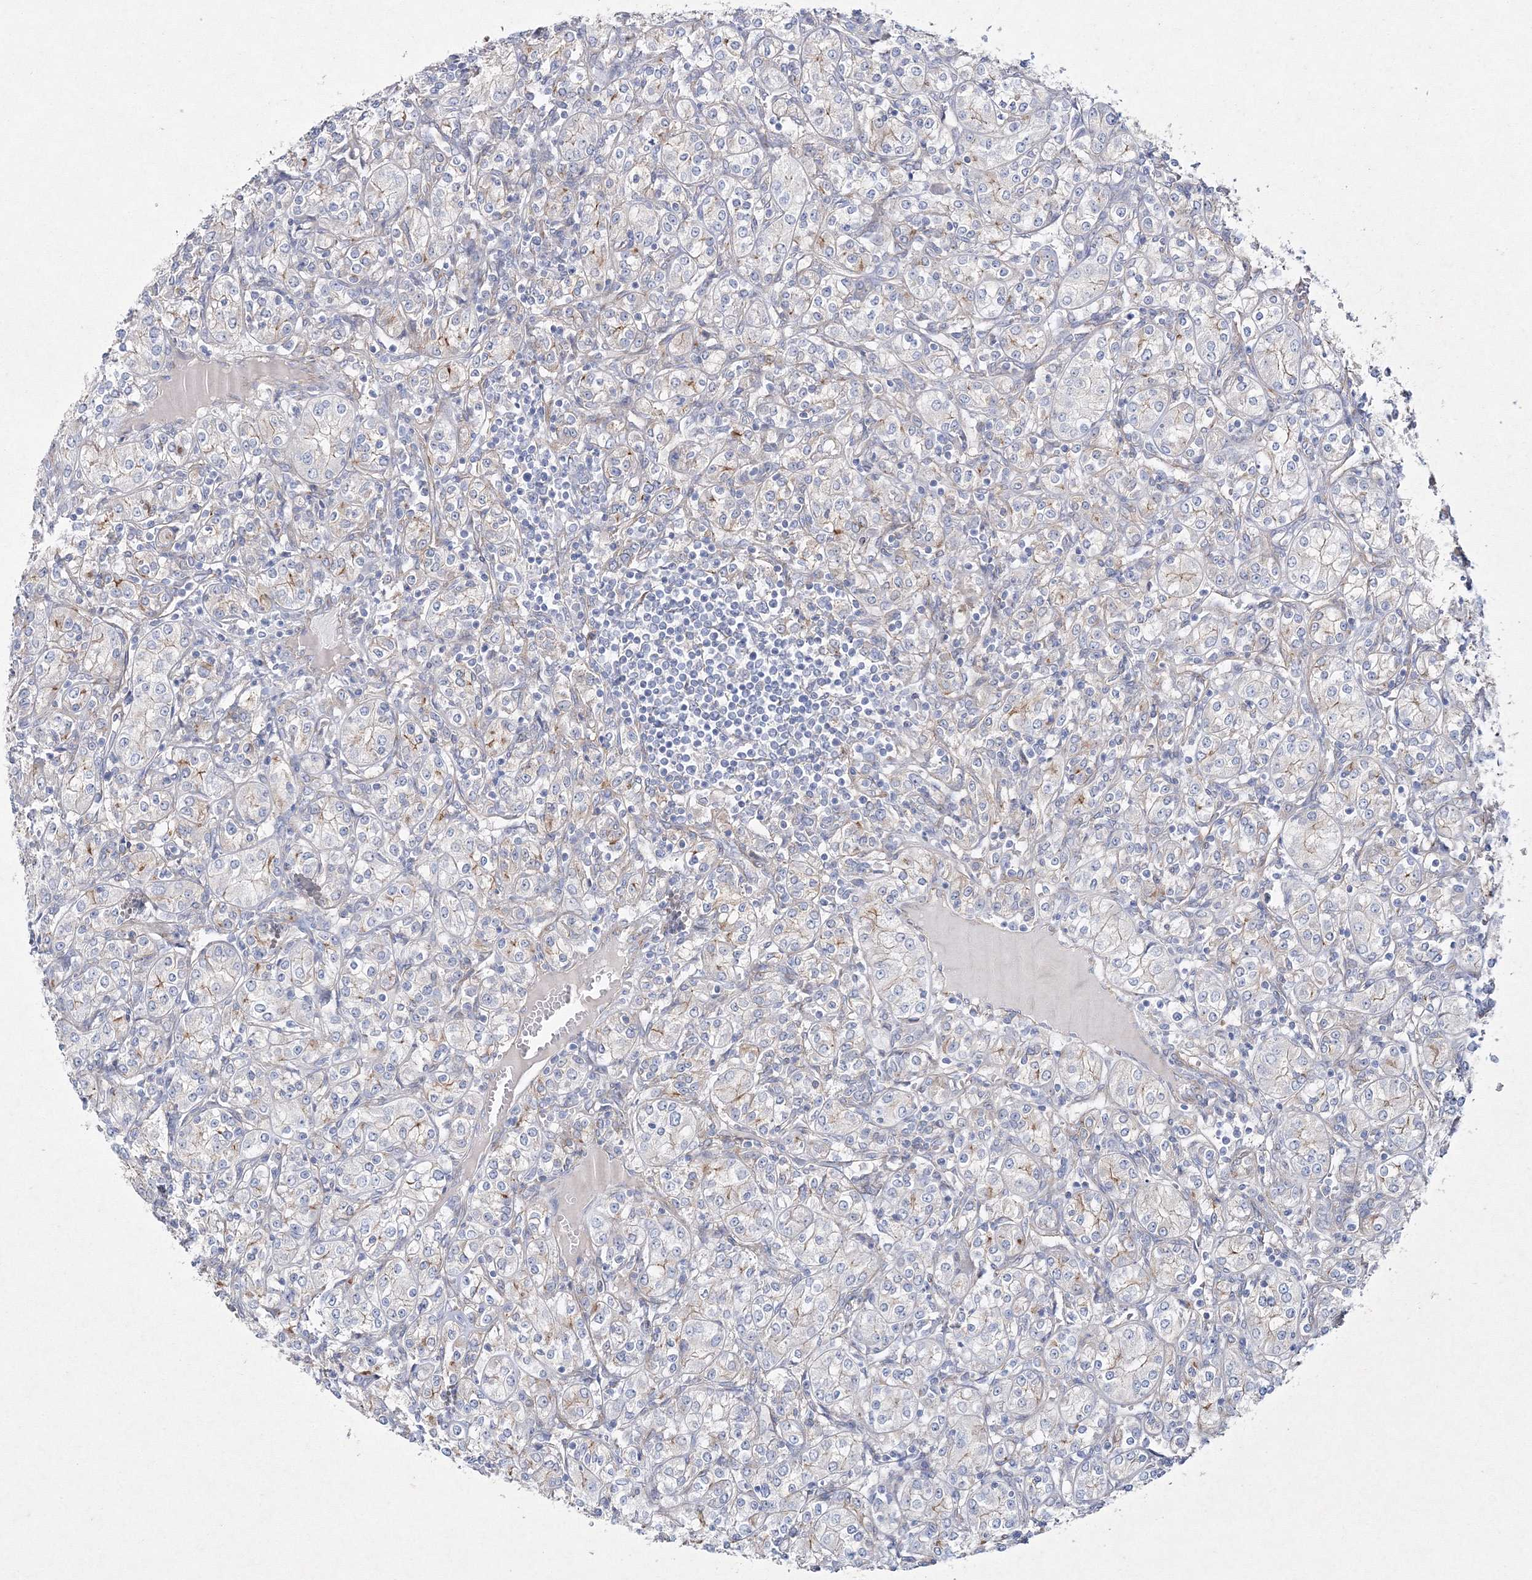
{"staining": {"intensity": "weak", "quantity": "<25%", "location": "cytoplasmic/membranous"}, "tissue": "renal cancer", "cell_type": "Tumor cells", "image_type": "cancer", "snomed": [{"axis": "morphology", "description": "Adenocarcinoma, NOS"}, {"axis": "topography", "description": "Kidney"}], "caption": "The micrograph demonstrates no significant positivity in tumor cells of adenocarcinoma (renal).", "gene": "NAA40", "patient": {"sex": "male", "age": 77}}